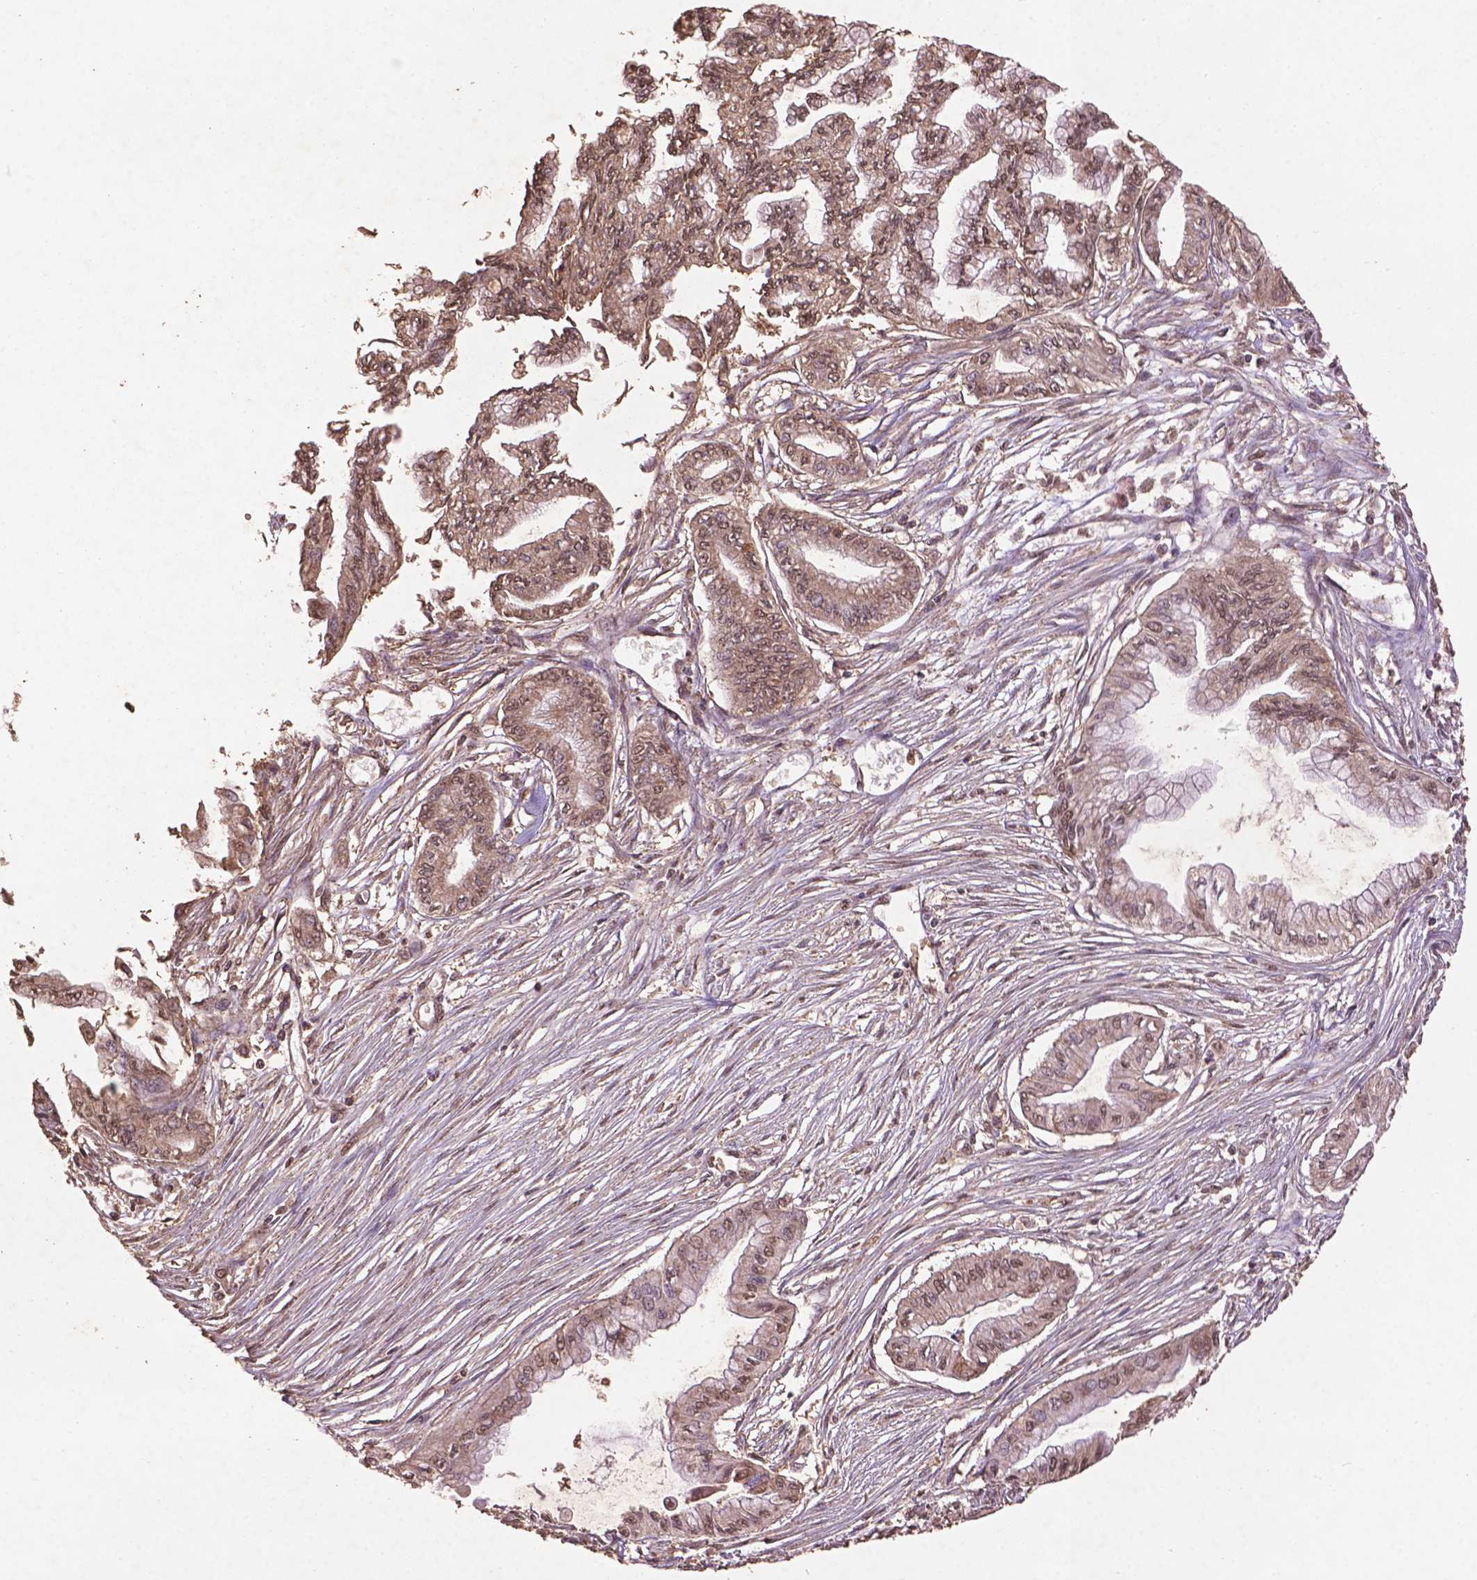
{"staining": {"intensity": "weak", "quantity": "<25%", "location": "cytoplasmic/membranous,nuclear"}, "tissue": "pancreatic cancer", "cell_type": "Tumor cells", "image_type": "cancer", "snomed": [{"axis": "morphology", "description": "Adenocarcinoma, NOS"}, {"axis": "topography", "description": "Pancreas"}], "caption": "IHC micrograph of adenocarcinoma (pancreatic) stained for a protein (brown), which exhibits no positivity in tumor cells.", "gene": "BABAM1", "patient": {"sex": "female", "age": 68}}